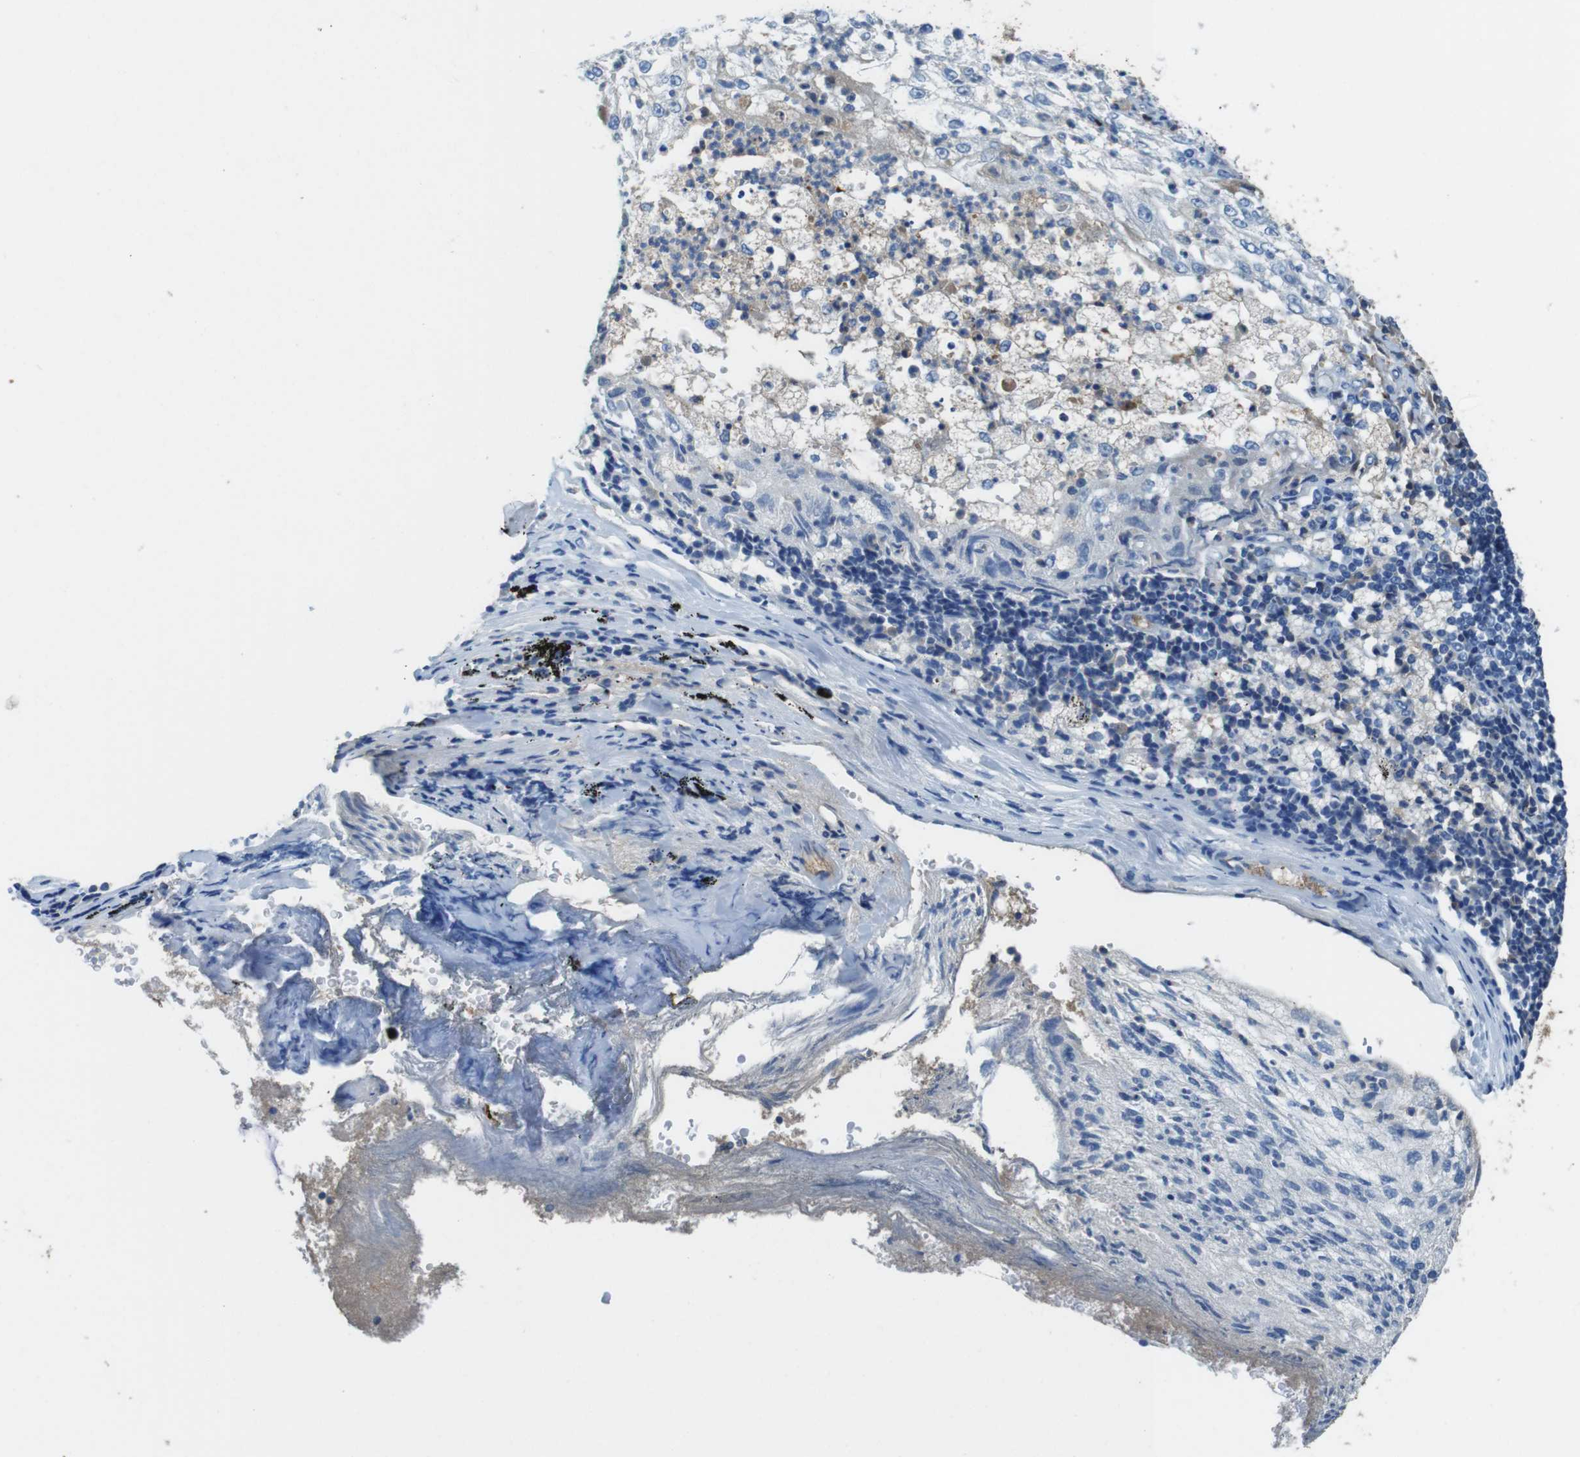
{"staining": {"intensity": "negative", "quantity": "none", "location": "none"}, "tissue": "lung cancer", "cell_type": "Tumor cells", "image_type": "cancer", "snomed": [{"axis": "morphology", "description": "Inflammation, NOS"}, {"axis": "morphology", "description": "Squamous cell carcinoma, NOS"}, {"axis": "topography", "description": "Lymph node"}, {"axis": "topography", "description": "Soft tissue"}, {"axis": "topography", "description": "Lung"}], "caption": "DAB (3,3'-diaminobenzidine) immunohistochemical staining of human lung cancer displays no significant expression in tumor cells.", "gene": "TMPRSS15", "patient": {"sex": "male", "age": 66}}